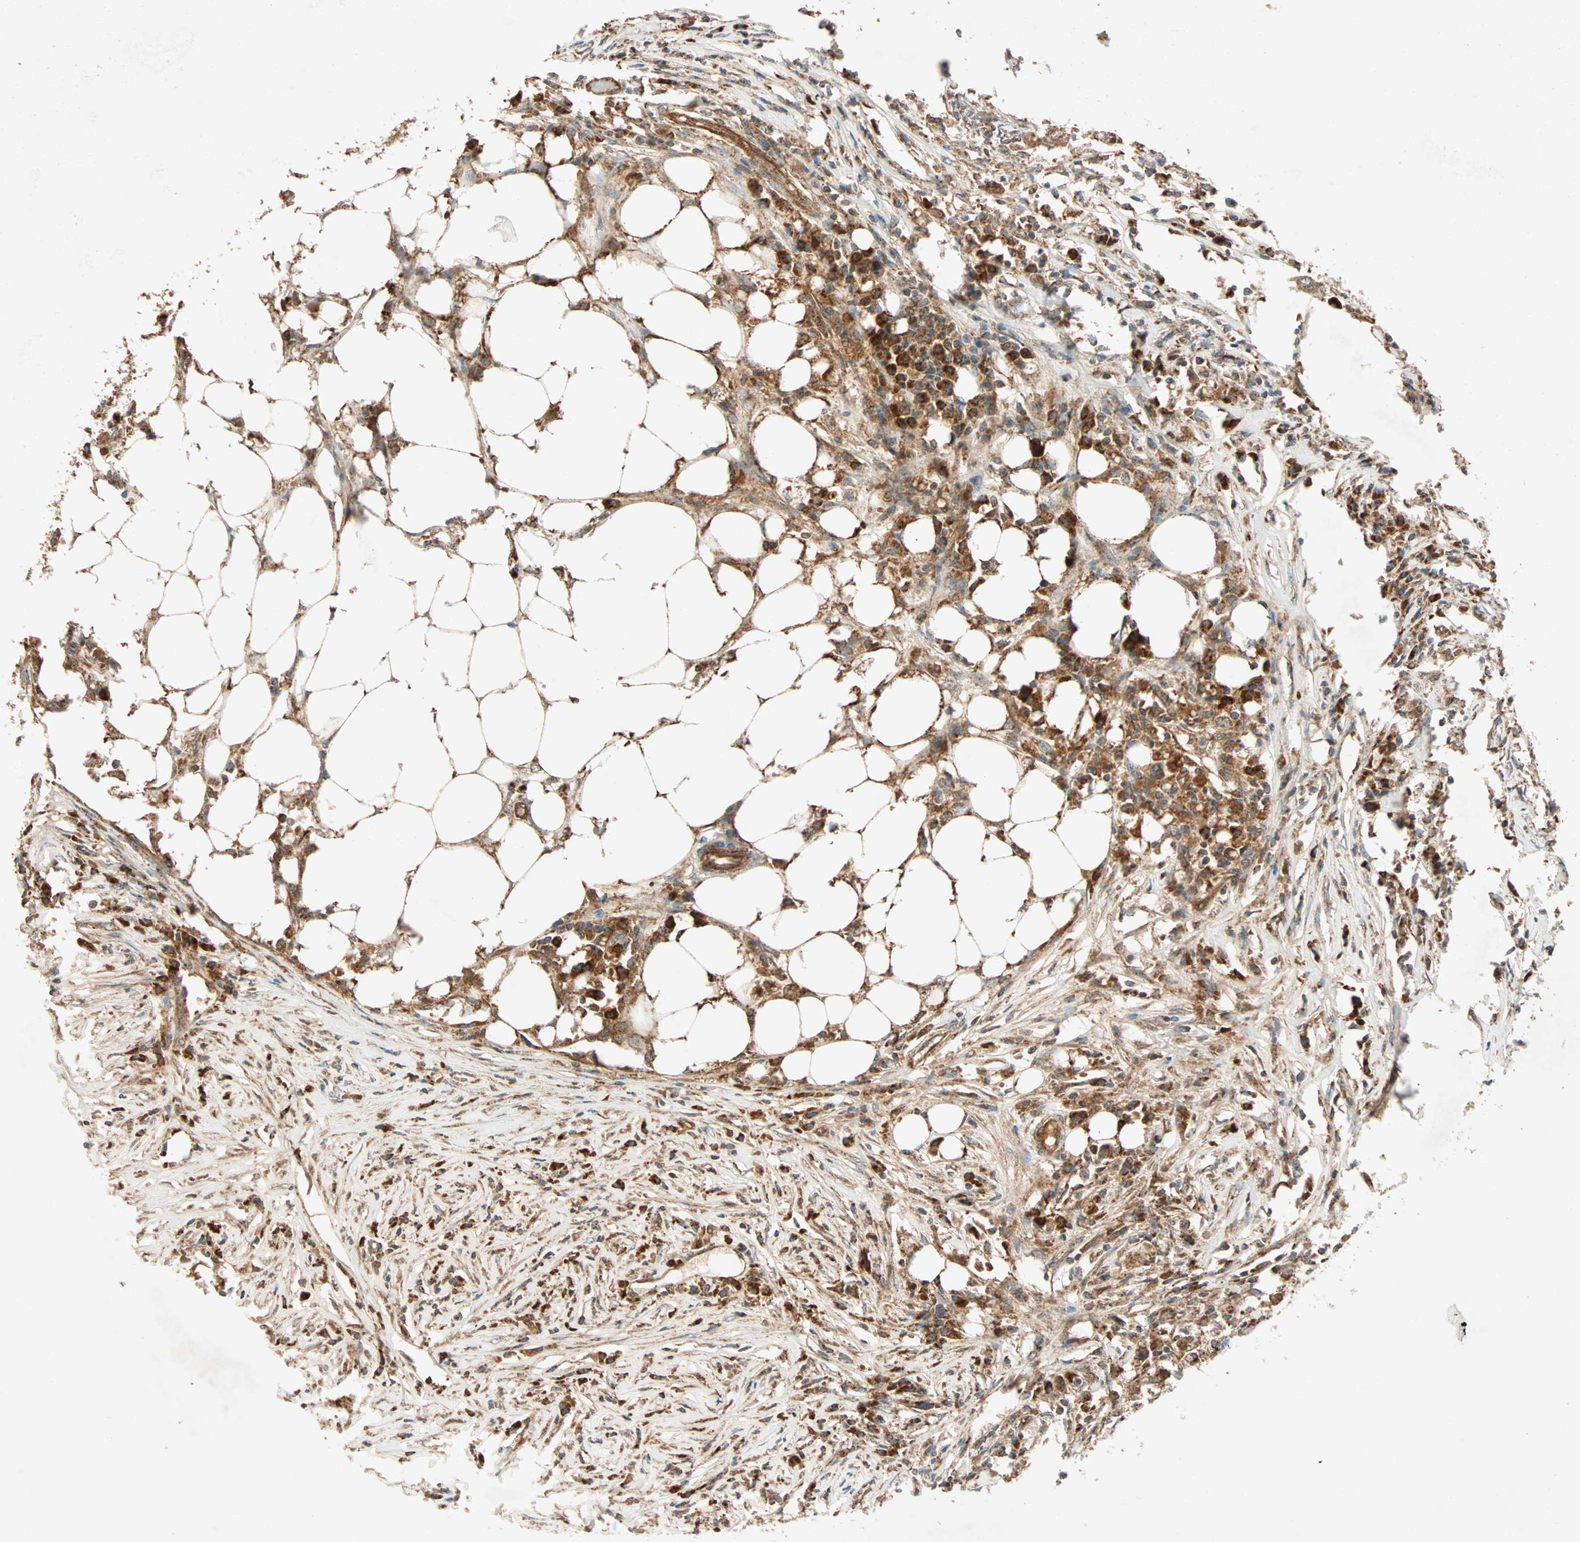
{"staining": {"intensity": "strong", "quantity": ">75%", "location": "cytoplasmic/membranous"}, "tissue": "colorectal cancer", "cell_type": "Tumor cells", "image_type": "cancer", "snomed": [{"axis": "morphology", "description": "Adenocarcinoma, NOS"}, {"axis": "topography", "description": "Colon"}], "caption": "Human colorectal adenocarcinoma stained for a protein (brown) demonstrates strong cytoplasmic/membranous positive positivity in approximately >75% of tumor cells.", "gene": "MAPK1", "patient": {"sex": "male", "age": 71}}